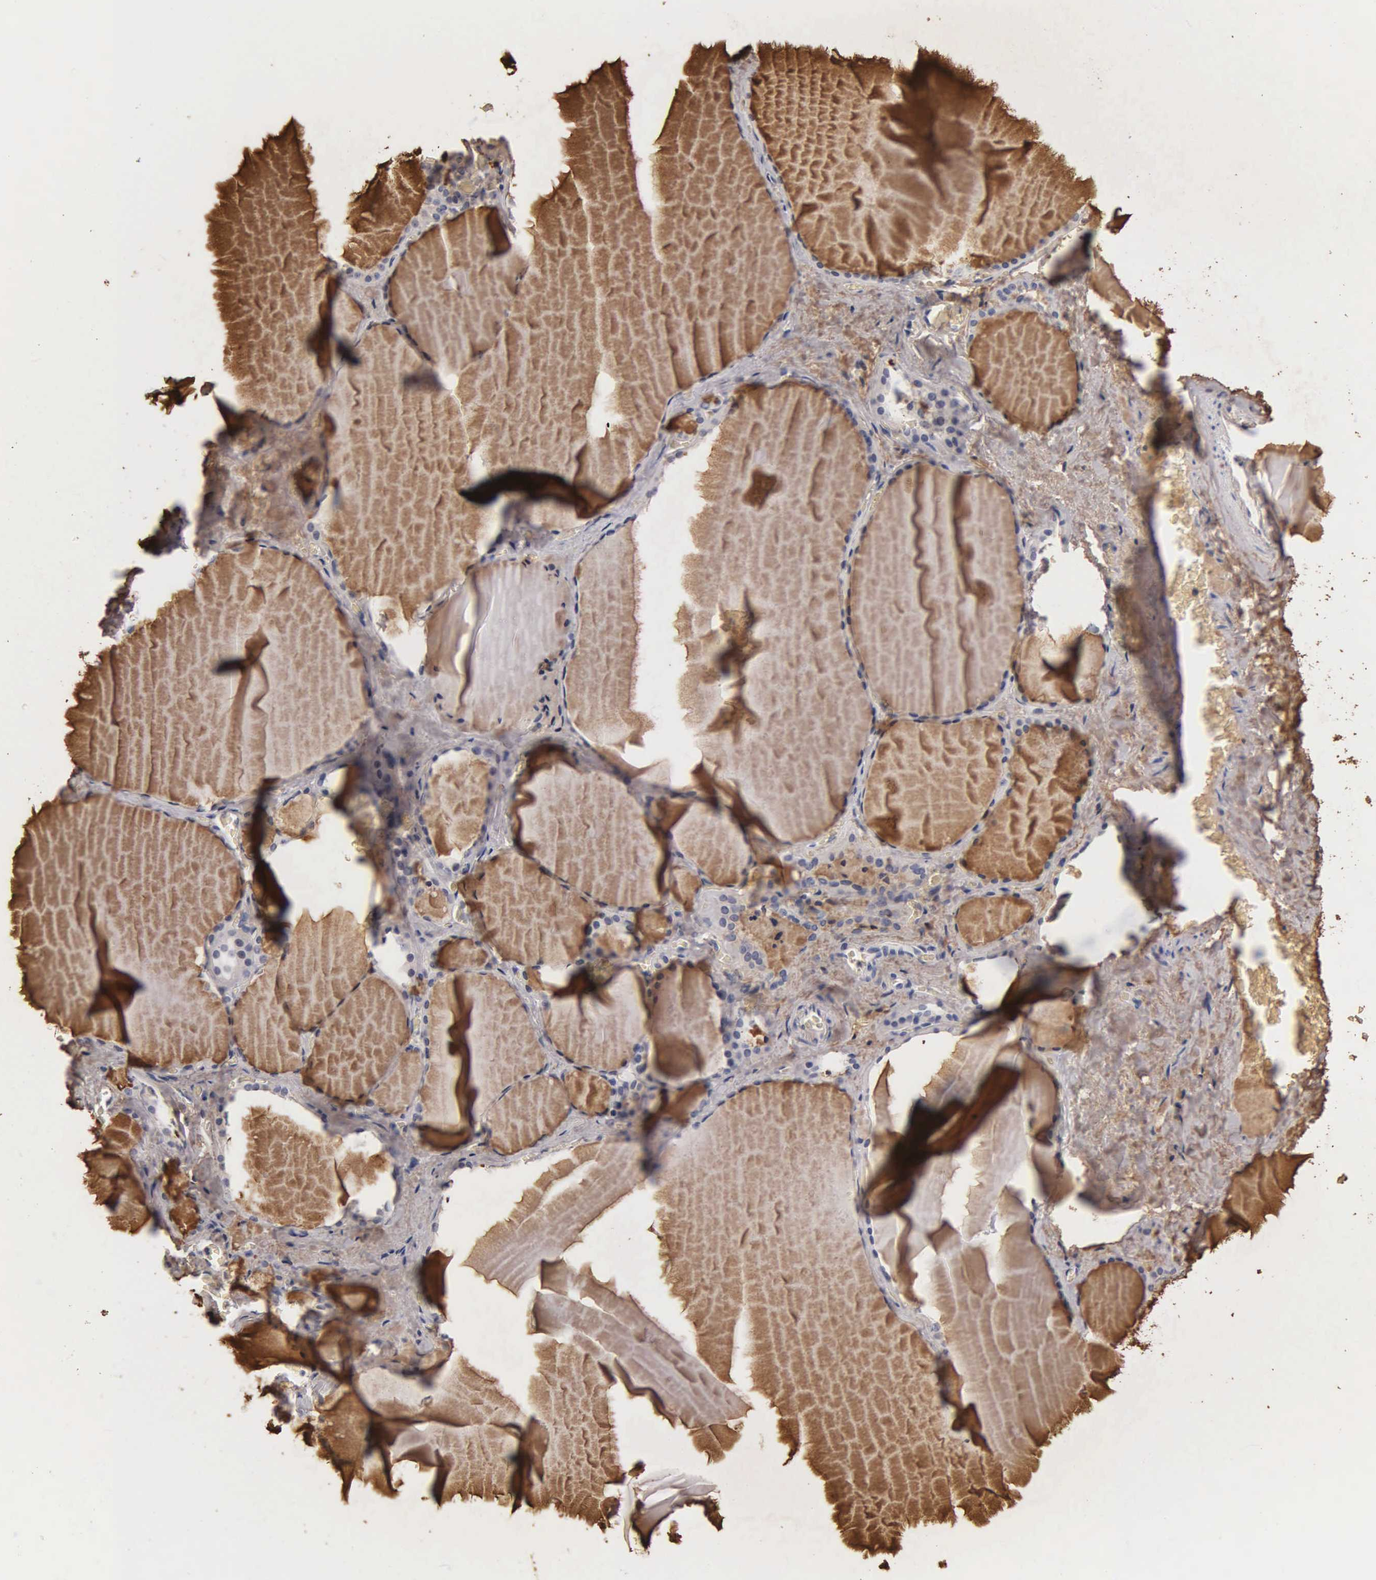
{"staining": {"intensity": "negative", "quantity": "none", "location": "none"}, "tissue": "thyroid gland", "cell_type": "Glandular cells", "image_type": "normal", "snomed": [{"axis": "morphology", "description": "Normal tissue, NOS"}, {"axis": "topography", "description": "Thyroid gland"}], "caption": "Thyroid gland was stained to show a protein in brown. There is no significant expression in glandular cells. The staining was performed using DAB to visualize the protein expression in brown, while the nuclei were stained in blue with hematoxylin (Magnification: 20x).", "gene": "SST", "patient": {"sex": "male", "age": 76}}